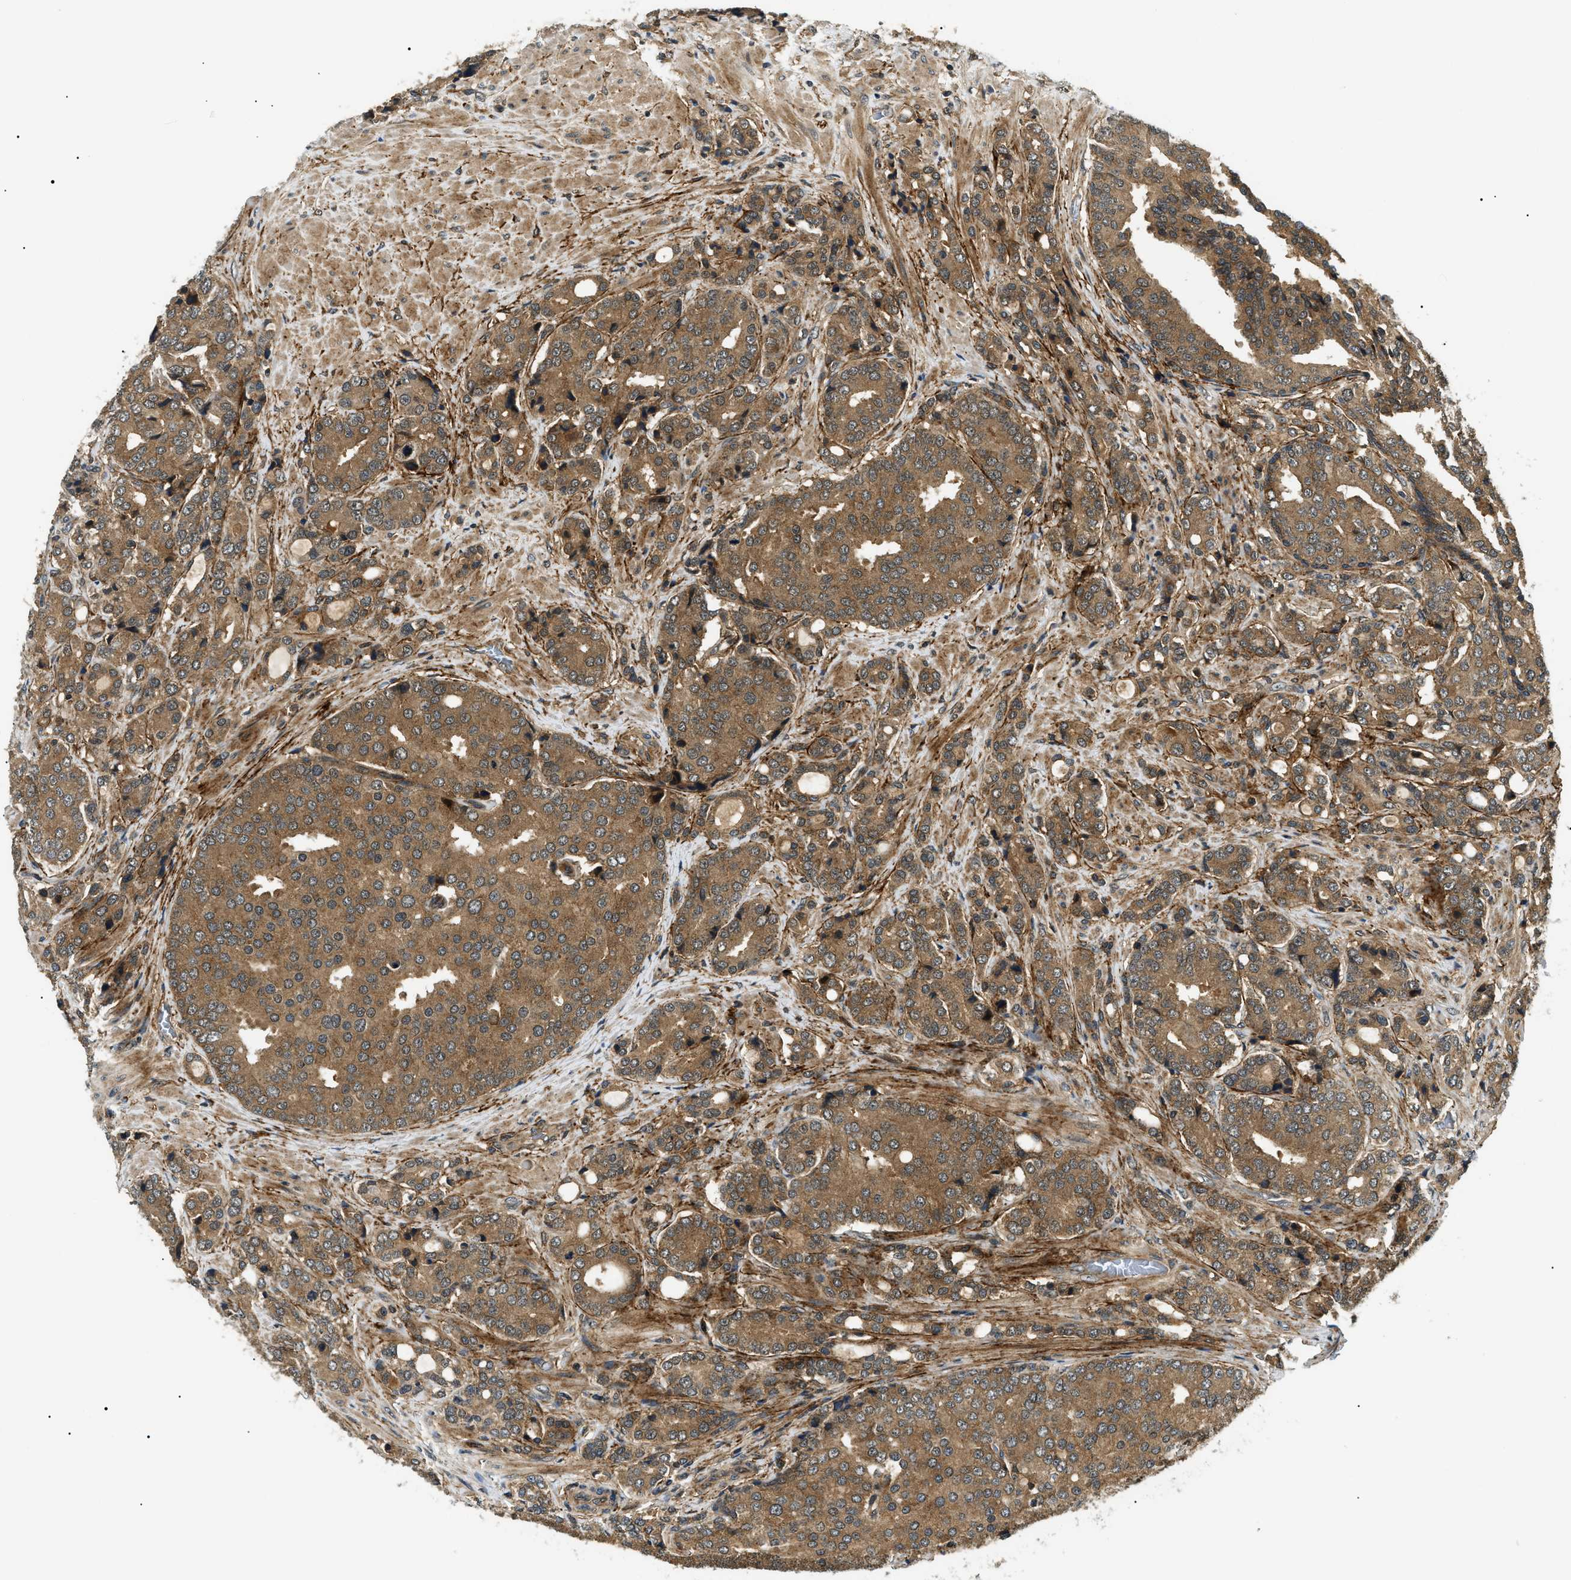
{"staining": {"intensity": "moderate", "quantity": ">75%", "location": "cytoplasmic/membranous"}, "tissue": "prostate cancer", "cell_type": "Tumor cells", "image_type": "cancer", "snomed": [{"axis": "morphology", "description": "Adenocarcinoma, High grade"}, {"axis": "topography", "description": "Prostate"}], "caption": "There is medium levels of moderate cytoplasmic/membranous staining in tumor cells of prostate cancer, as demonstrated by immunohistochemical staining (brown color).", "gene": "ATP6AP1", "patient": {"sex": "male", "age": 50}}